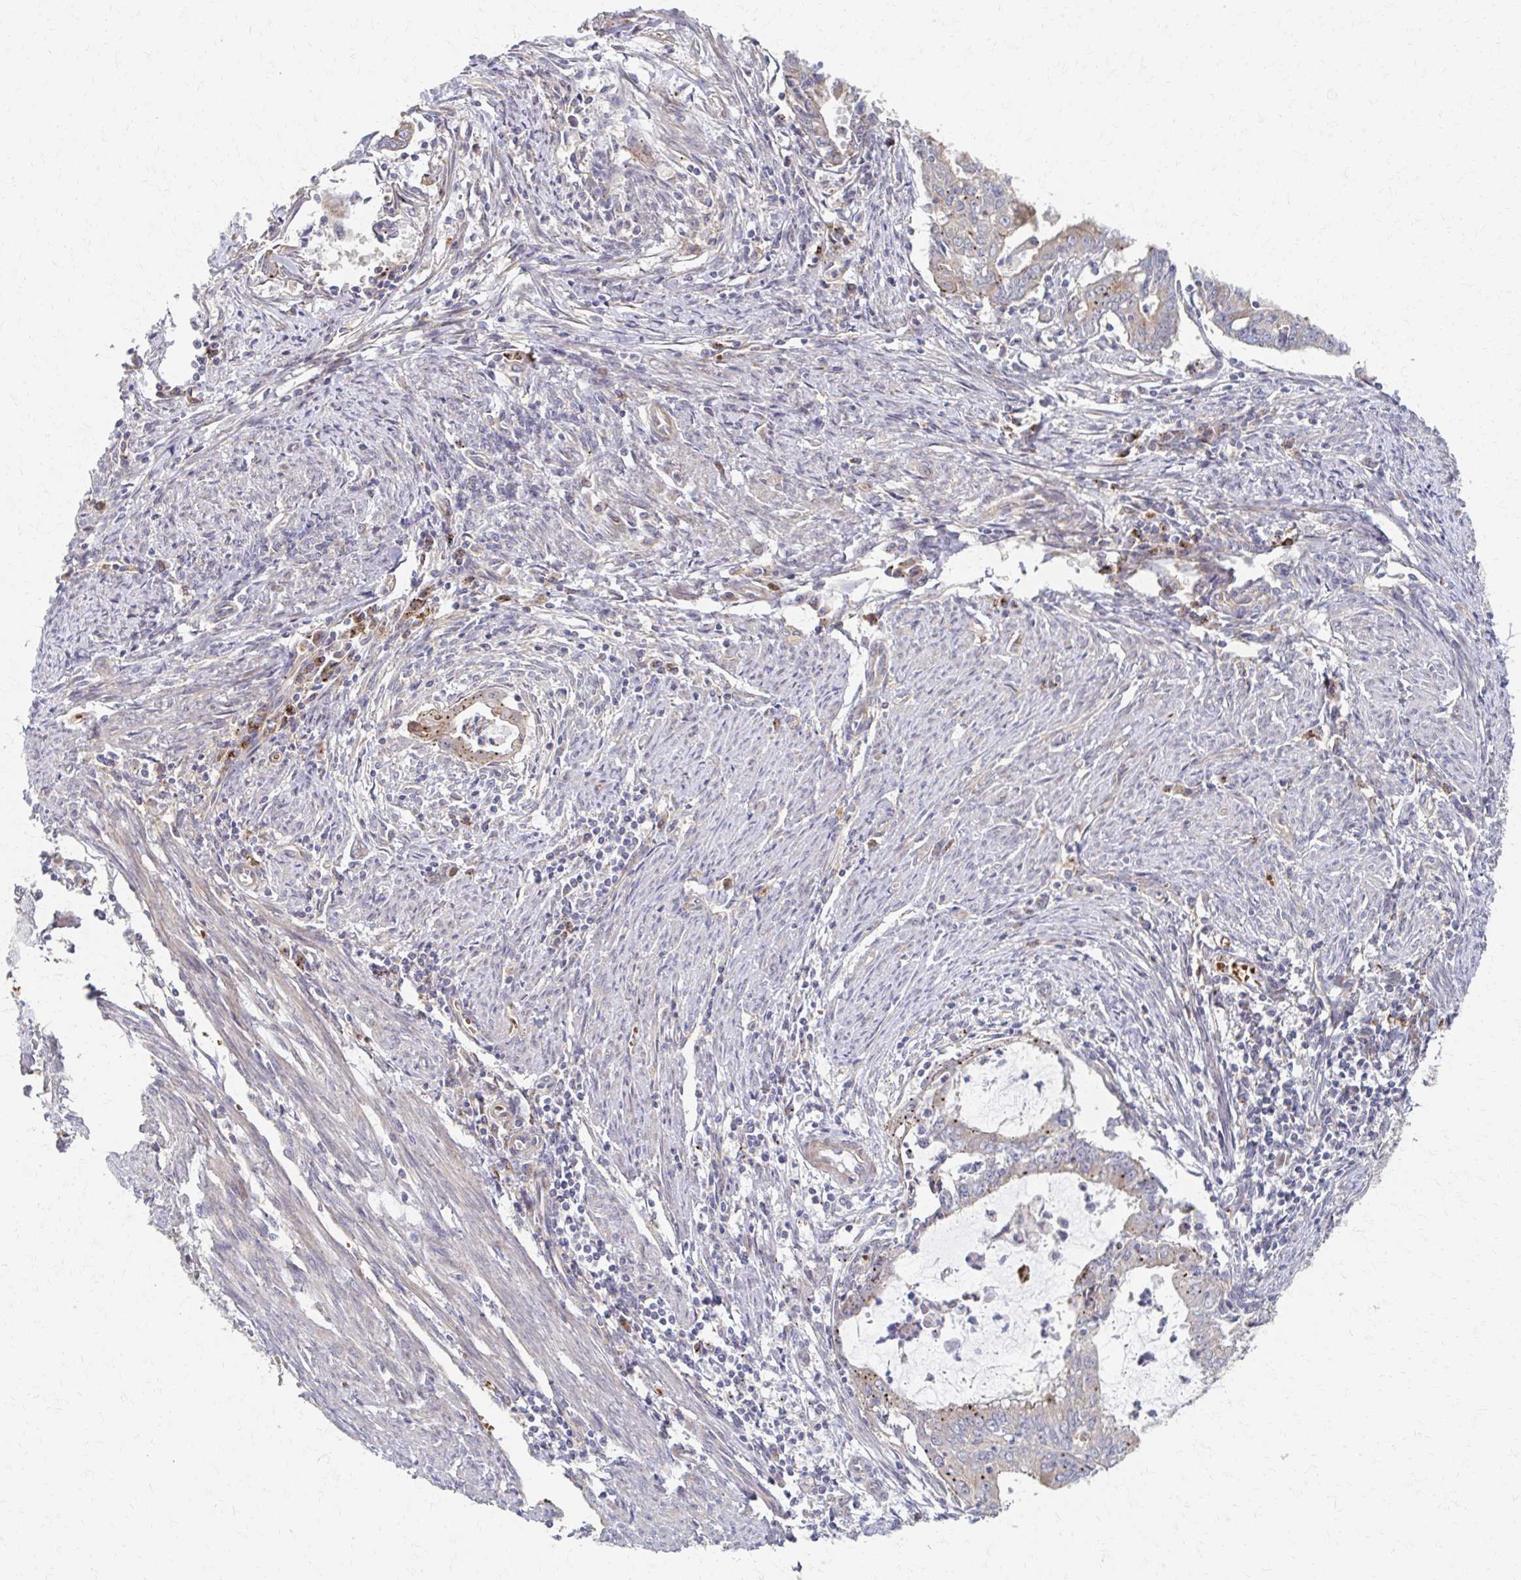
{"staining": {"intensity": "weak", "quantity": "25%-75%", "location": "cytoplasmic/membranous"}, "tissue": "endometrial cancer", "cell_type": "Tumor cells", "image_type": "cancer", "snomed": [{"axis": "morphology", "description": "Adenocarcinoma, NOS"}, {"axis": "topography", "description": "Endometrium"}], "caption": "Weak cytoplasmic/membranous protein staining is present in approximately 25%-75% of tumor cells in endometrial cancer.", "gene": "SKA2", "patient": {"sex": "female", "age": 61}}